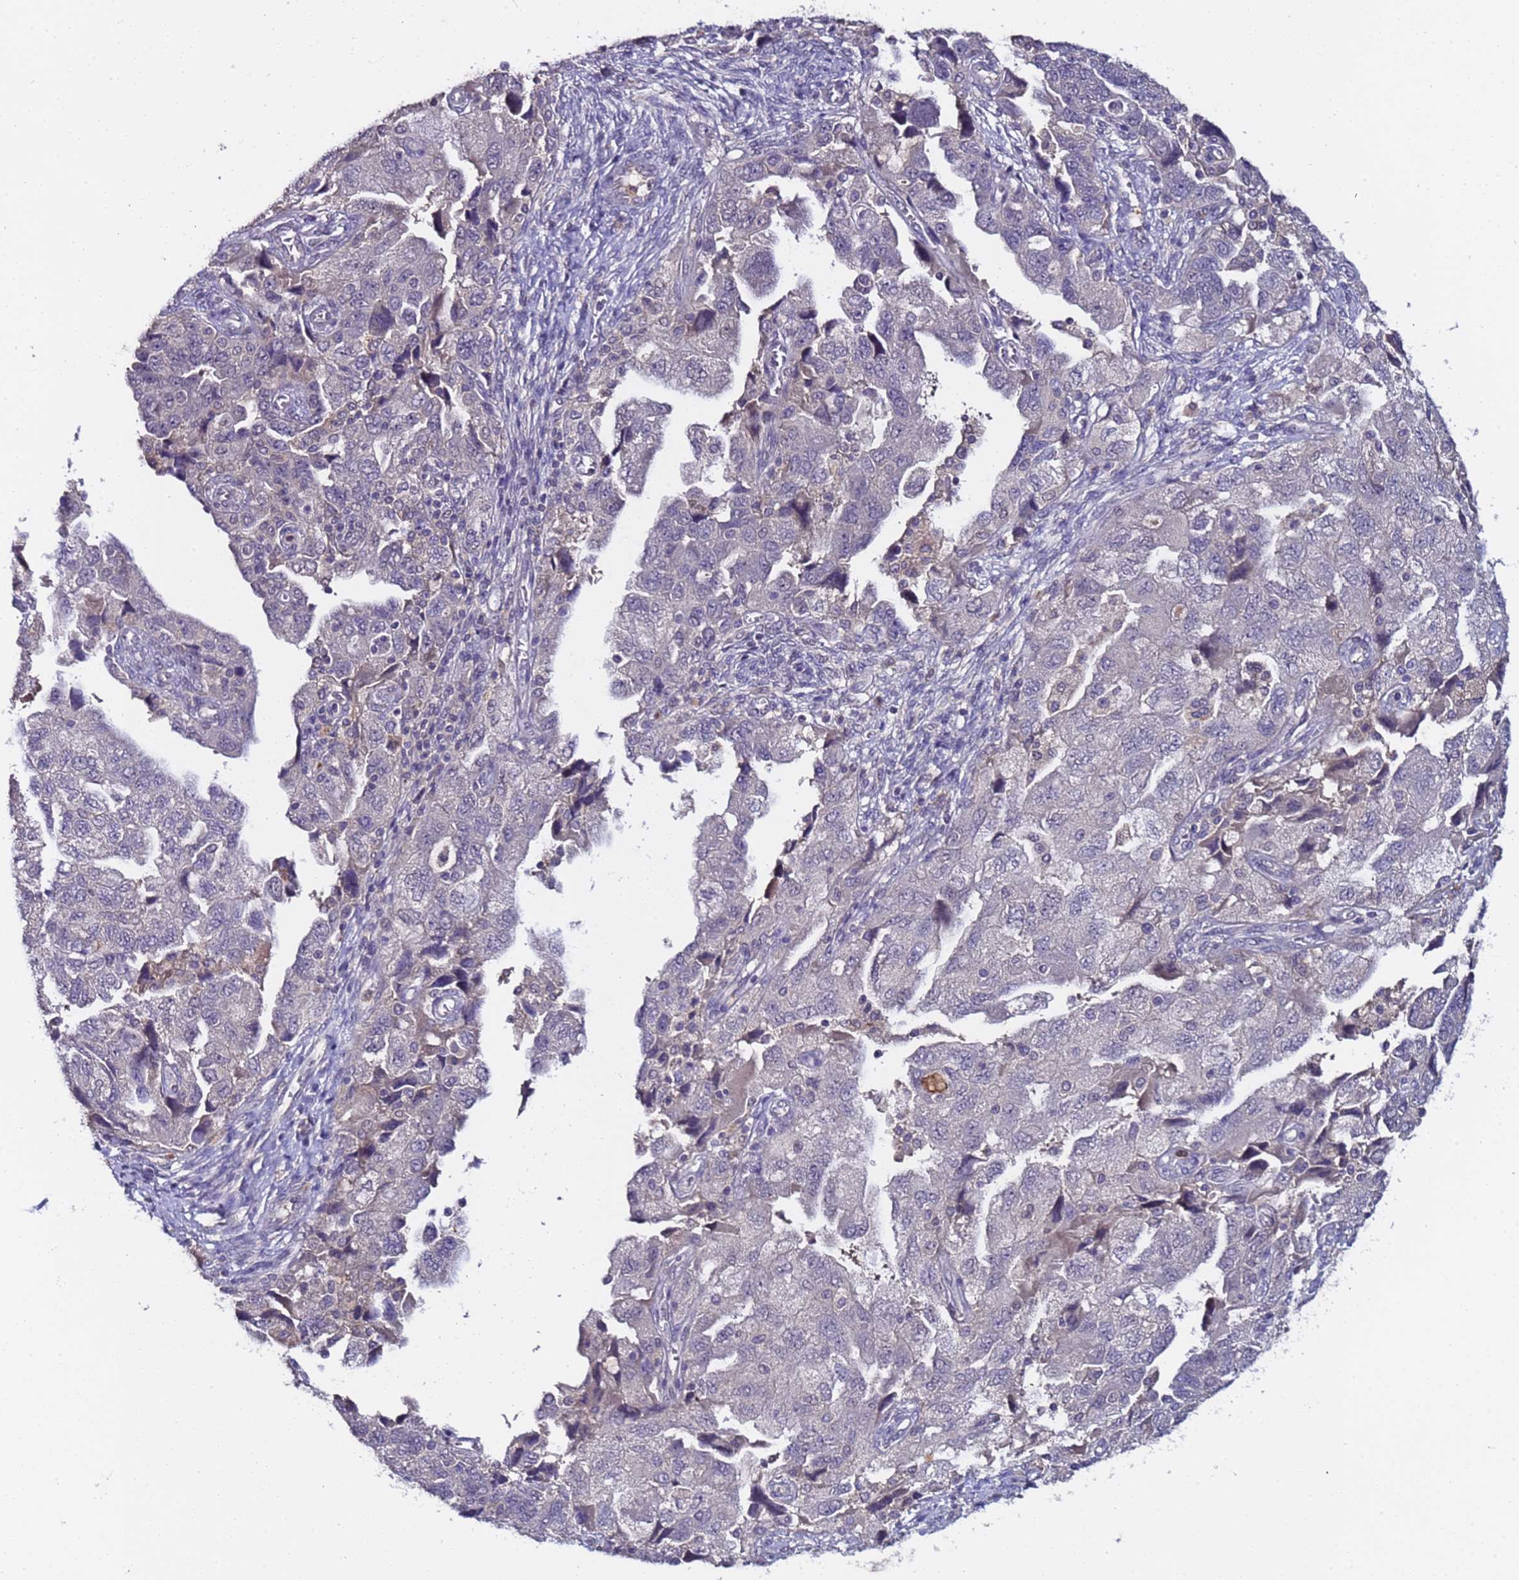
{"staining": {"intensity": "negative", "quantity": "none", "location": "none"}, "tissue": "ovarian cancer", "cell_type": "Tumor cells", "image_type": "cancer", "snomed": [{"axis": "morphology", "description": "Carcinoma, NOS"}, {"axis": "morphology", "description": "Cystadenocarcinoma, serous, NOS"}, {"axis": "topography", "description": "Ovary"}], "caption": "Immunohistochemistry (IHC) photomicrograph of ovarian cancer (carcinoma) stained for a protein (brown), which exhibits no expression in tumor cells.", "gene": "ZNF248", "patient": {"sex": "female", "age": 69}}